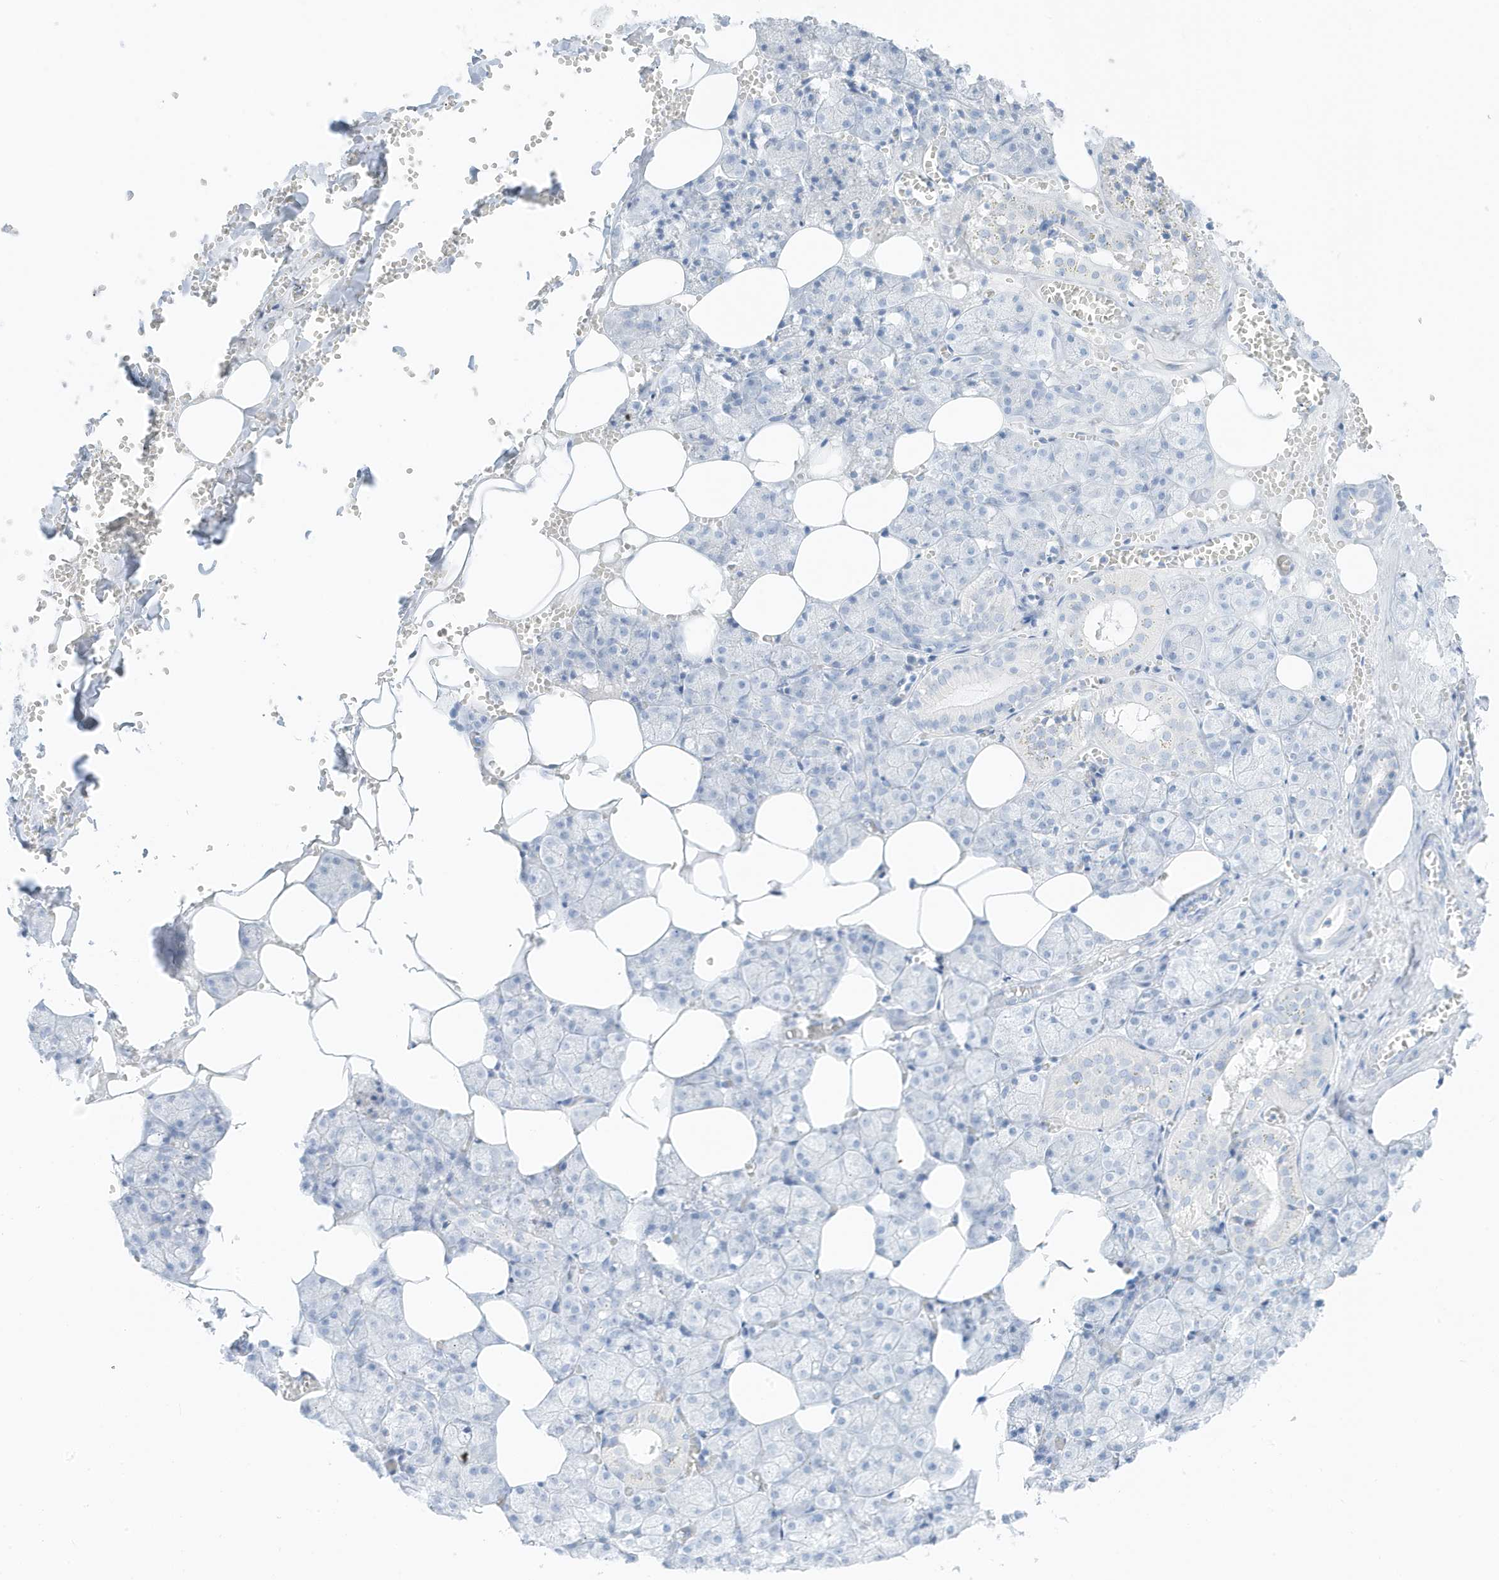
{"staining": {"intensity": "negative", "quantity": "none", "location": "none"}, "tissue": "salivary gland", "cell_type": "Glandular cells", "image_type": "normal", "snomed": [{"axis": "morphology", "description": "Normal tissue, NOS"}, {"axis": "topography", "description": "Salivary gland"}], "caption": "This is an immunohistochemistry histopathology image of unremarkable salivary gland. There is no expression in glandular cells.", "gene": "SLC22A13", "patient": {"sex": "male", "age": 62}}